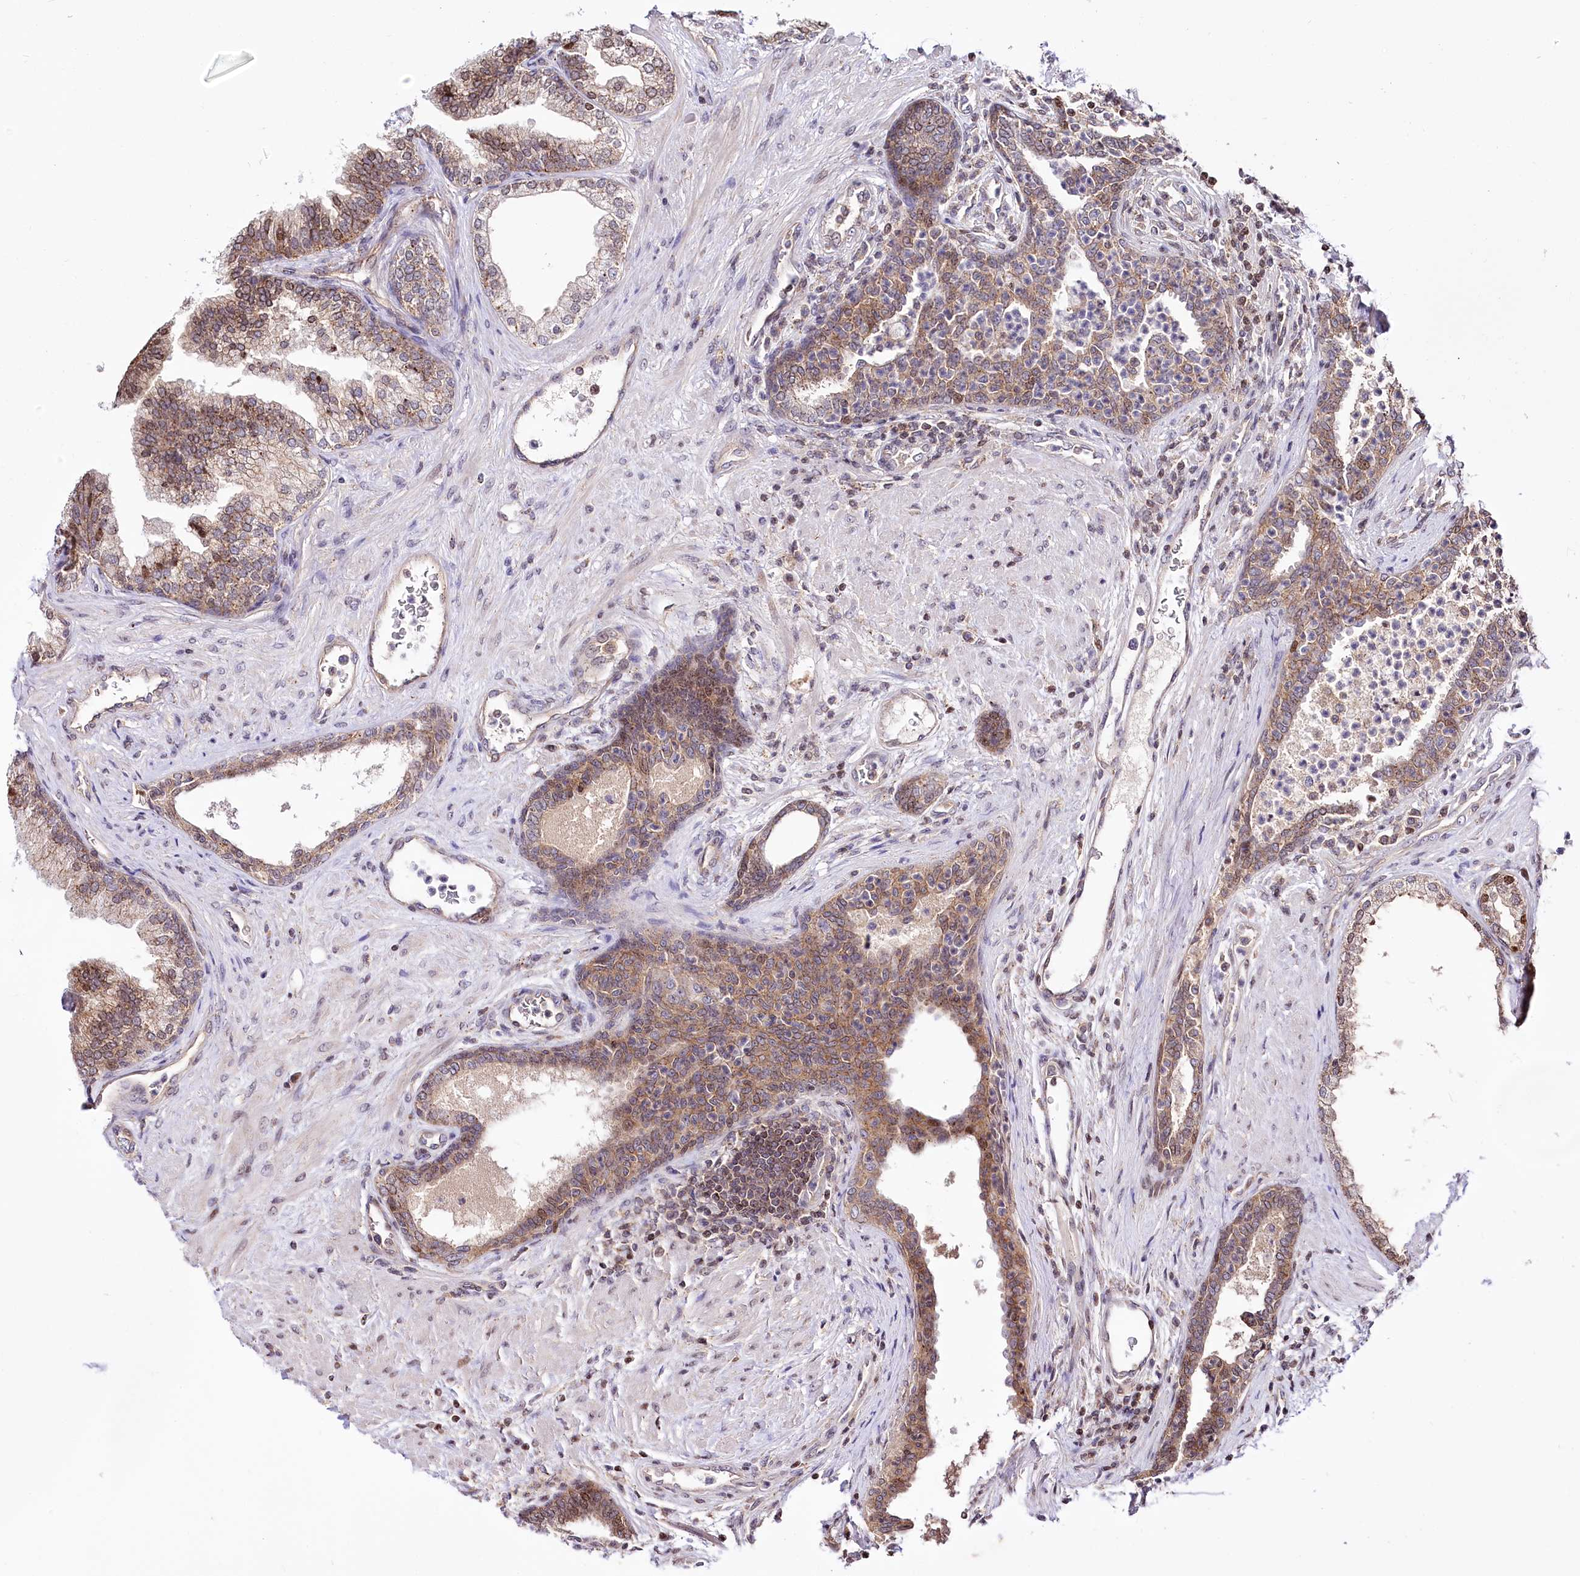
{"staining": {"intensity": "strong", "quantity": ">75%", "location": "cytoplasmic/membranous,nuclear"}, "tissue": "prostate", "cell_type": "Glandular cells", "image_type": "normal", "snomed": [{"axis": "morphology", "description": "Normal tissue, NOS"}, {"axis": "topography", "description": "Prostate"}], "caption": "Glandular cells display strong cytoplasmic/membranous,nuclear expression in approximately >75% of cells in benign prostate. (Brightfield microscopy of DAB IHC at high magnification).", "gene": "ZFYVE27", "patient": {"sex": "male", "age": 76}}